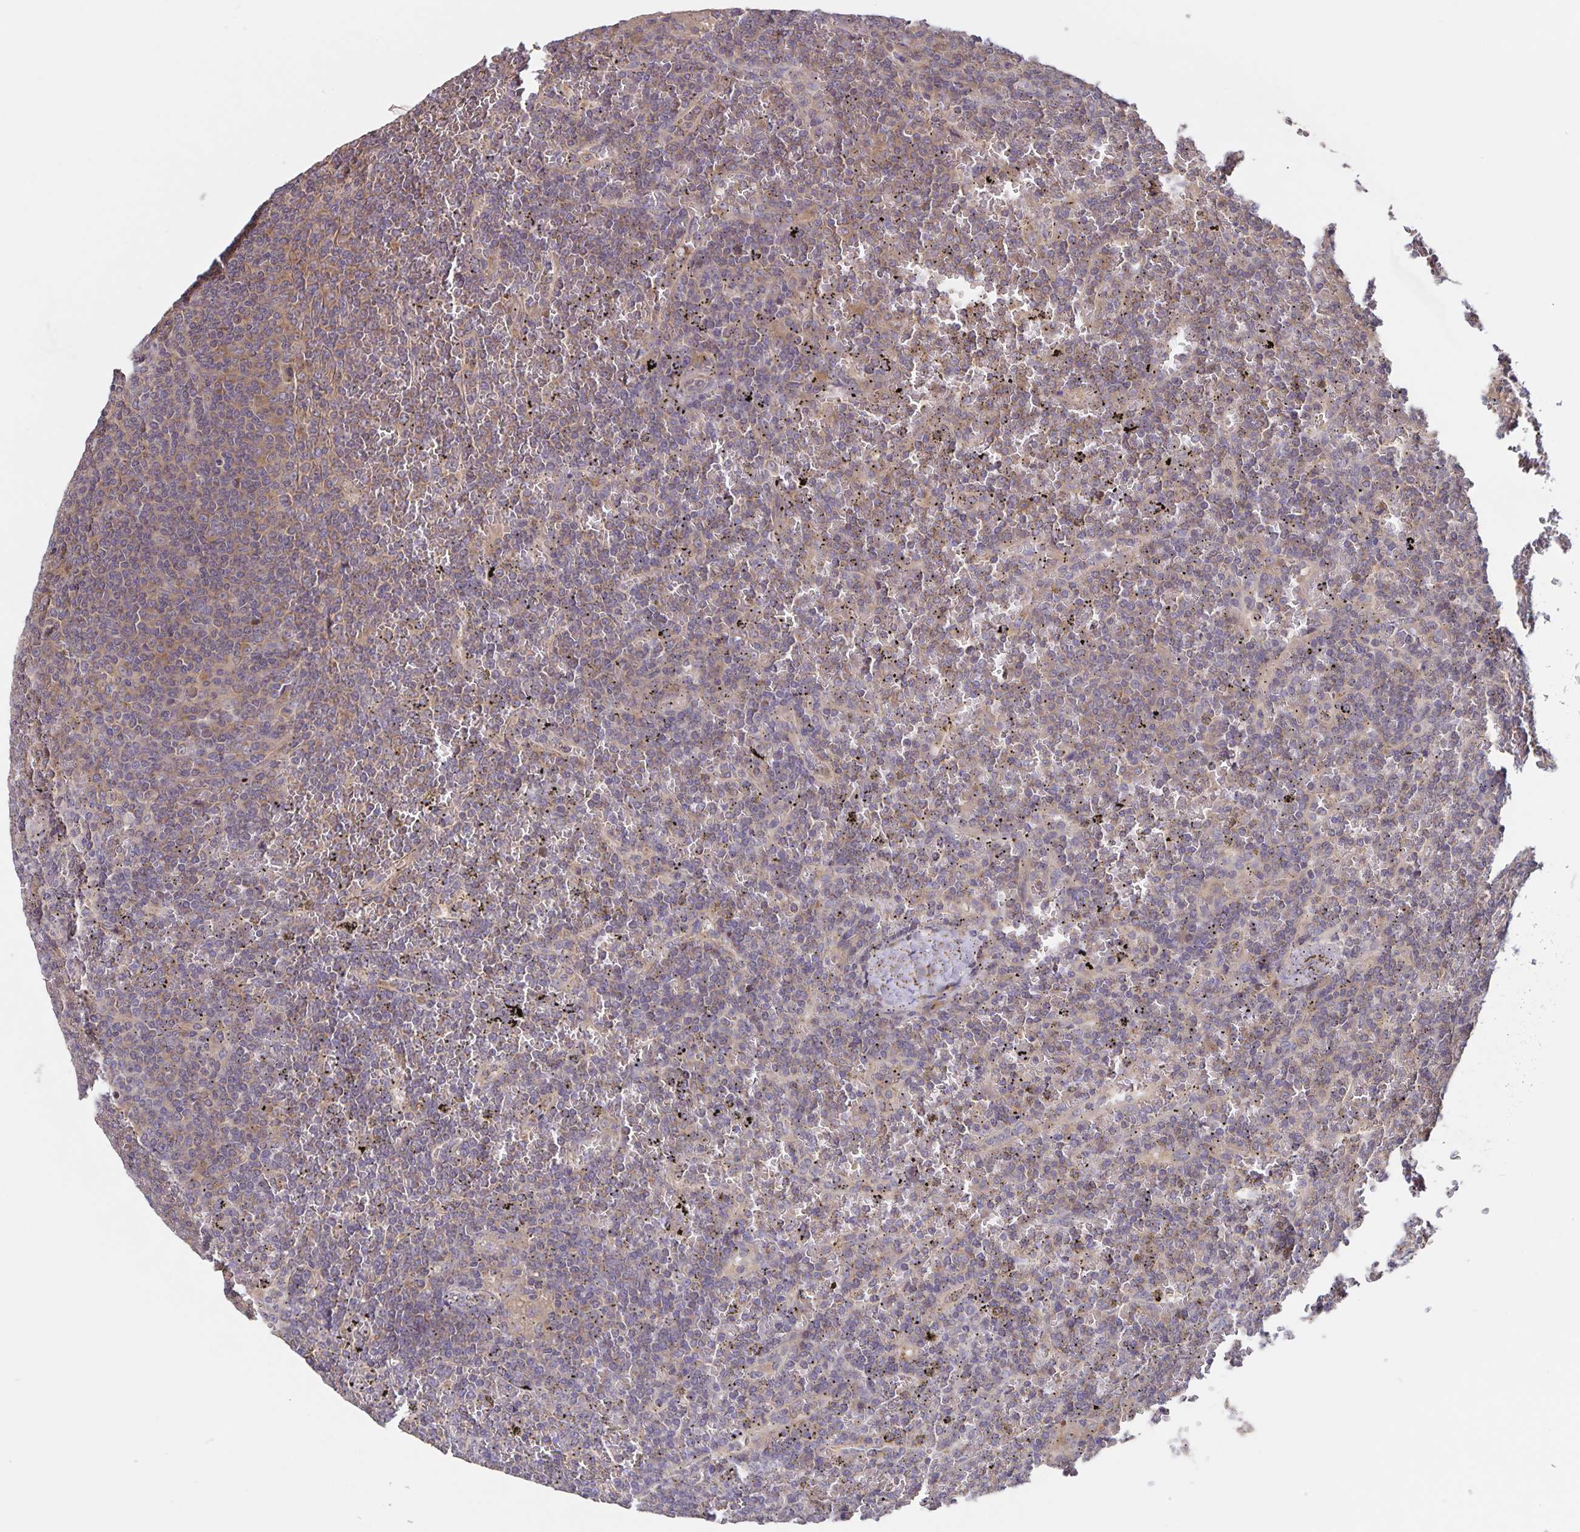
{"staining": {"intensity": "negative", "quantity": "none", "location": "none"}, "tissue": "lymphoma", "cell_type": "Tumor cells", "image_type": "cancer", "snomed": [{"axis": "morphology", "description": "Malignant lymphoma, non-Hodgkin's type, Low grade"}, {"axis": "topography", "description": "Spleen"}], "caption": "This is a image of IHC staining of lymphoma, which shows no positivity in tumor cells.", "gene": "FBXL16", "patient": {"sex": "female", "age": 19}}